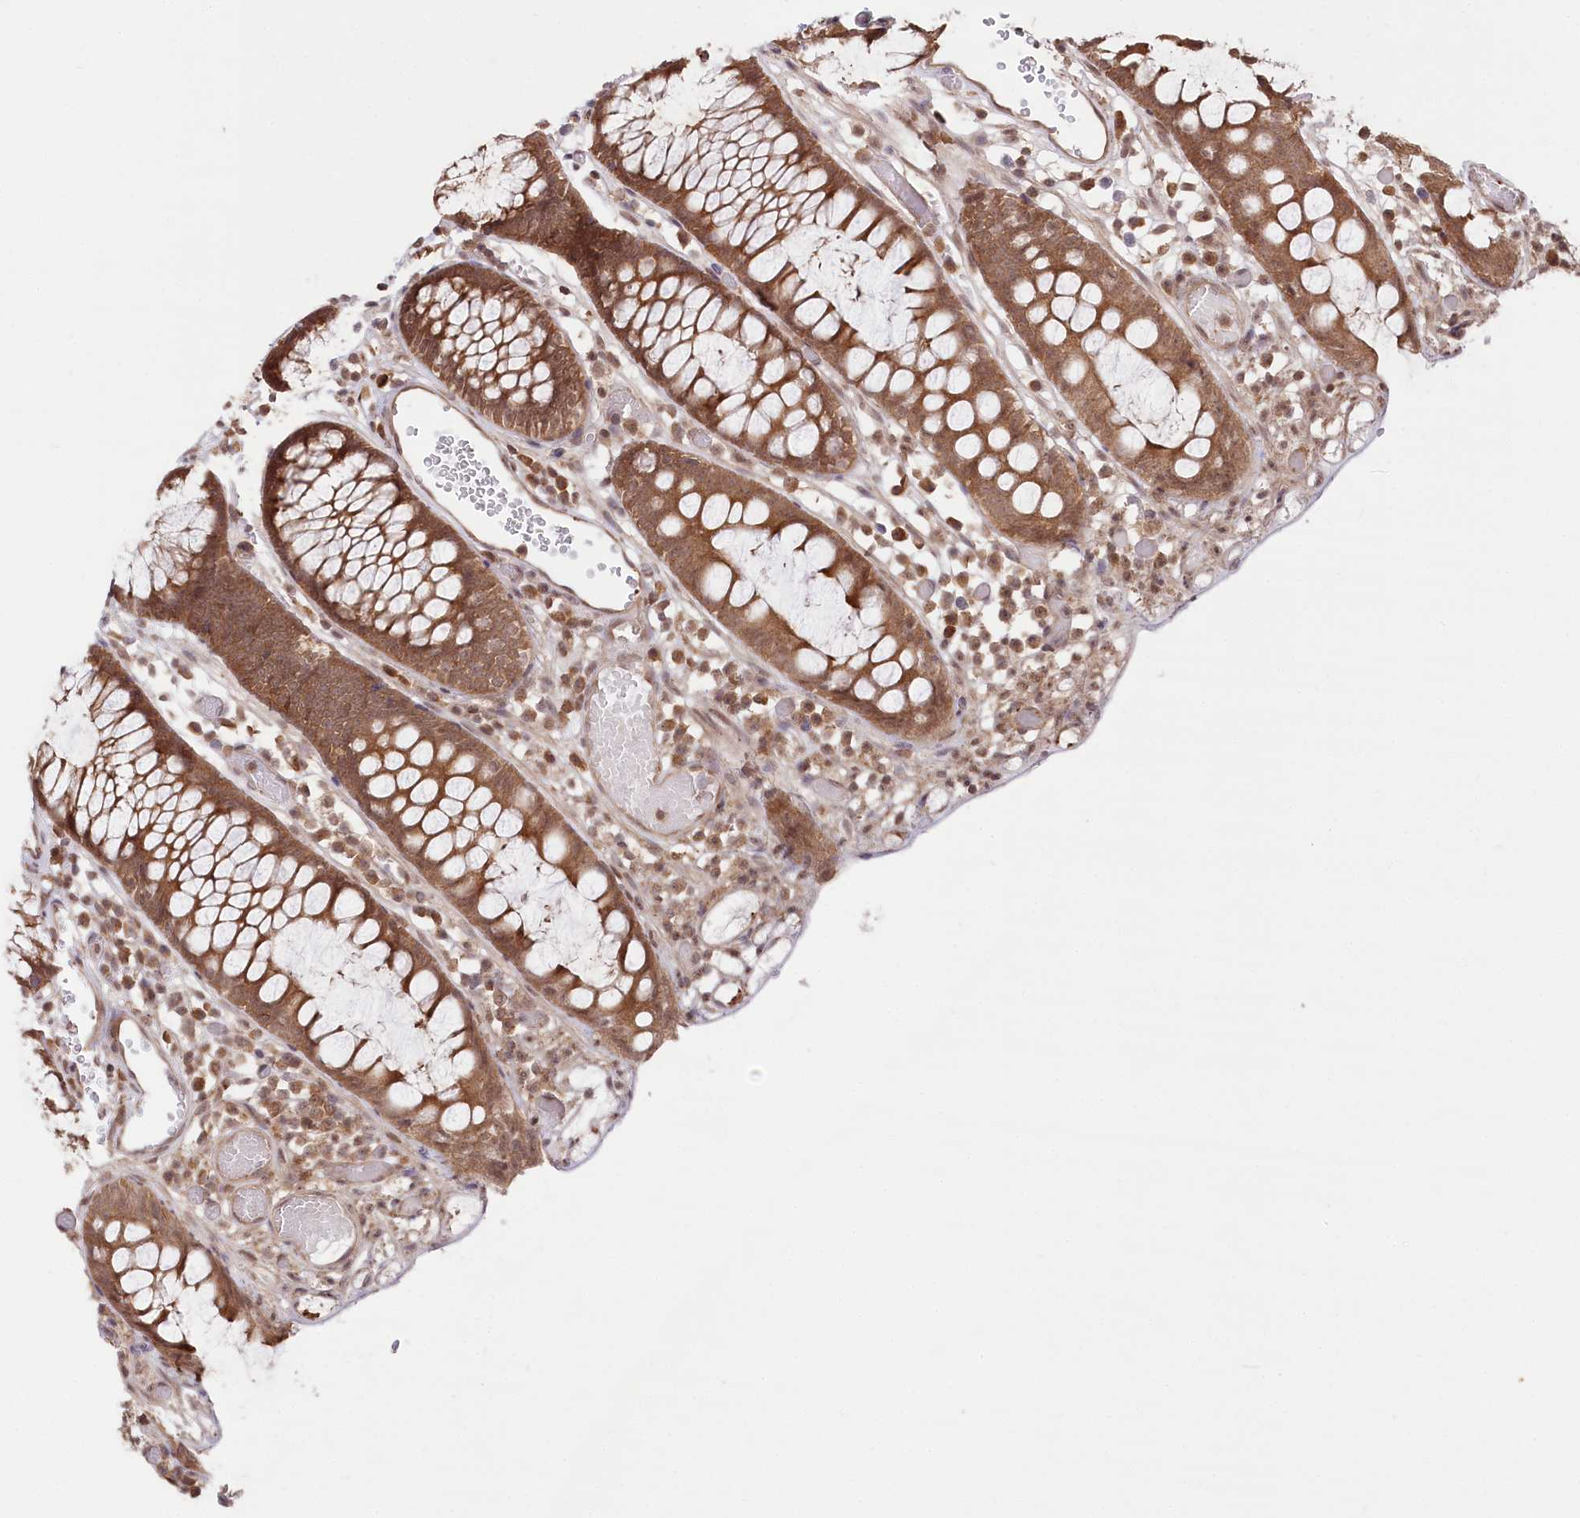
{"staining": {"intensity": "moderate", "quantity": ">75%", "location": "cytoplasmic/membranous"}, "tissue": "colon", "cell_type": "Endothelial cells", "image_type": "normal", "snomed": [{"axis": "morphology", "description": "Normal tissue, NOS"}, {"axis": "topography", "description": "Colon"}], "caption": "Protein analysis of normal colon reveals moderate cytoplasmic/membranous expression in approximately >75% of endothelial cells.", "gene": "CCSER2", "patient": {"sex": "male", "age": 14}}